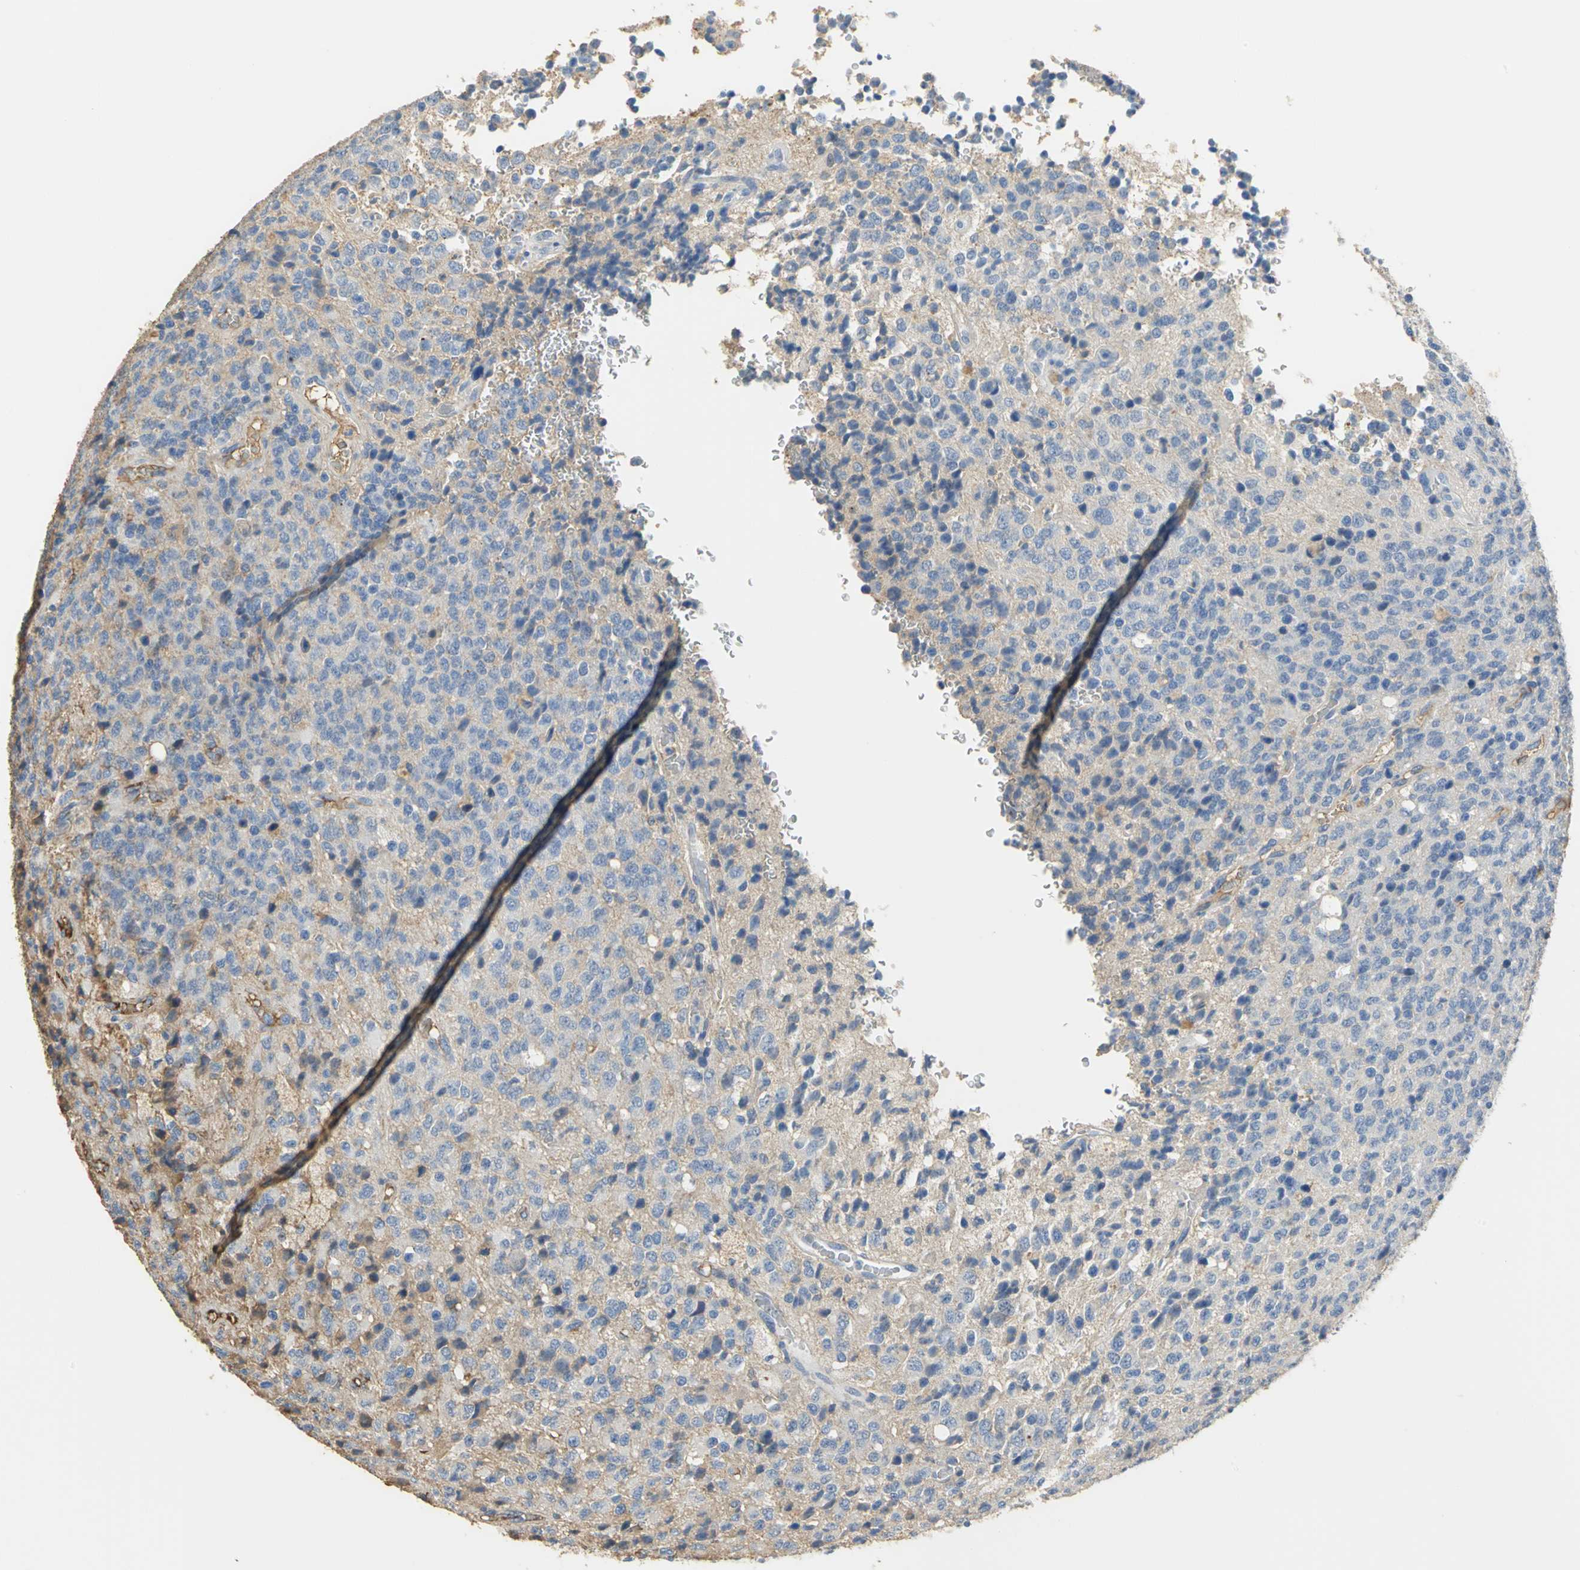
{"staining": {"intensity": "moderate", "quantity": "25%-75%", "location": "cytoplasmic/membranous"}, "tissue": "glioma", "cell_type": "Tumor cells", "image_type": "cancer", "snomed": [{"axis": "morphology", "description": "Glioma, malignant, High grade"}, {"axis": "topography", "description": "pancreas cauda"}], "caption": "Brown immunohistochemical staining in high-grade glioma (malignant) displays moderate cytoplasmic/membranous staining in approximately 25%-75% of tumor cells.", "gene": "GYG2", "patient": {"sex": "male", "age": 60}}